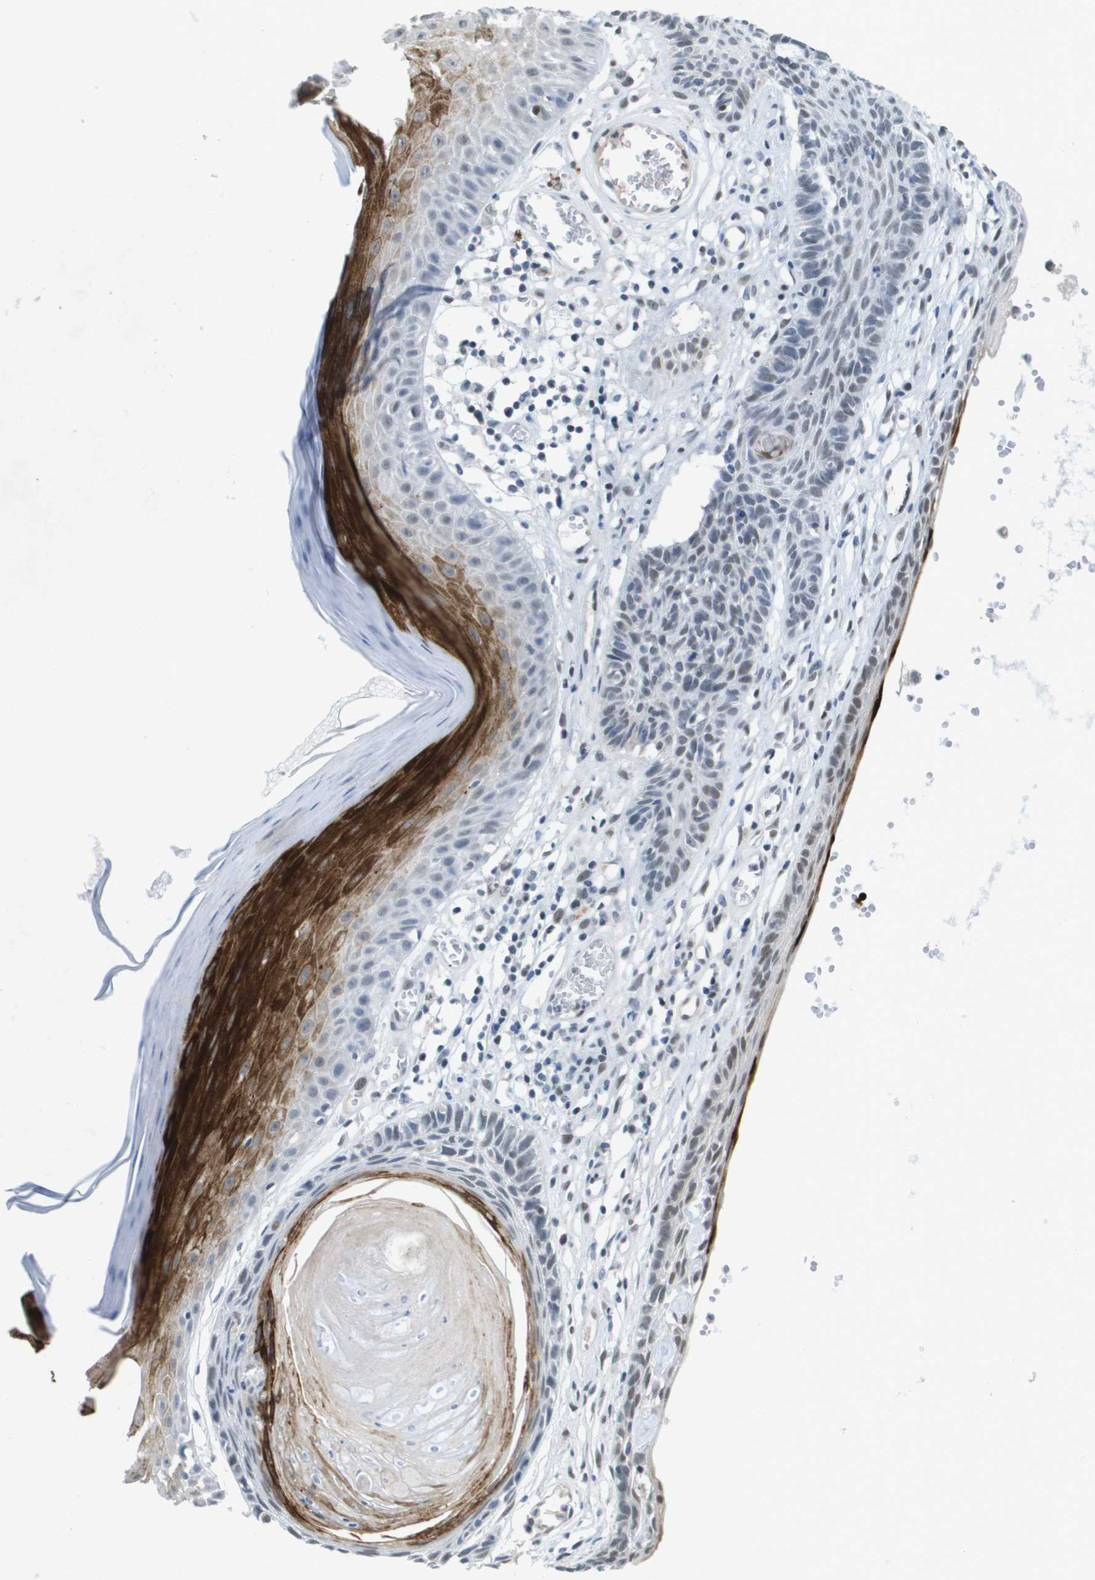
{"staining": {"intensity": "negative", "quantity": "none", "location": "none"}, "tissue": "skin cancer", "cell_type": "Tumor cells", "image_type": "cancer", "snomed": [{"axis": "morphology", "description": "Basal cell carcinoma"}, {"axis": "topography", "description": "Skin"}], "caption": "A photomicrograph of basal cell carcinoma (skin) stained for a protein reveals no brown staining in tumor cells.", "gene": "TP53RK", "patient": {"sex": "male", "age": 67}}